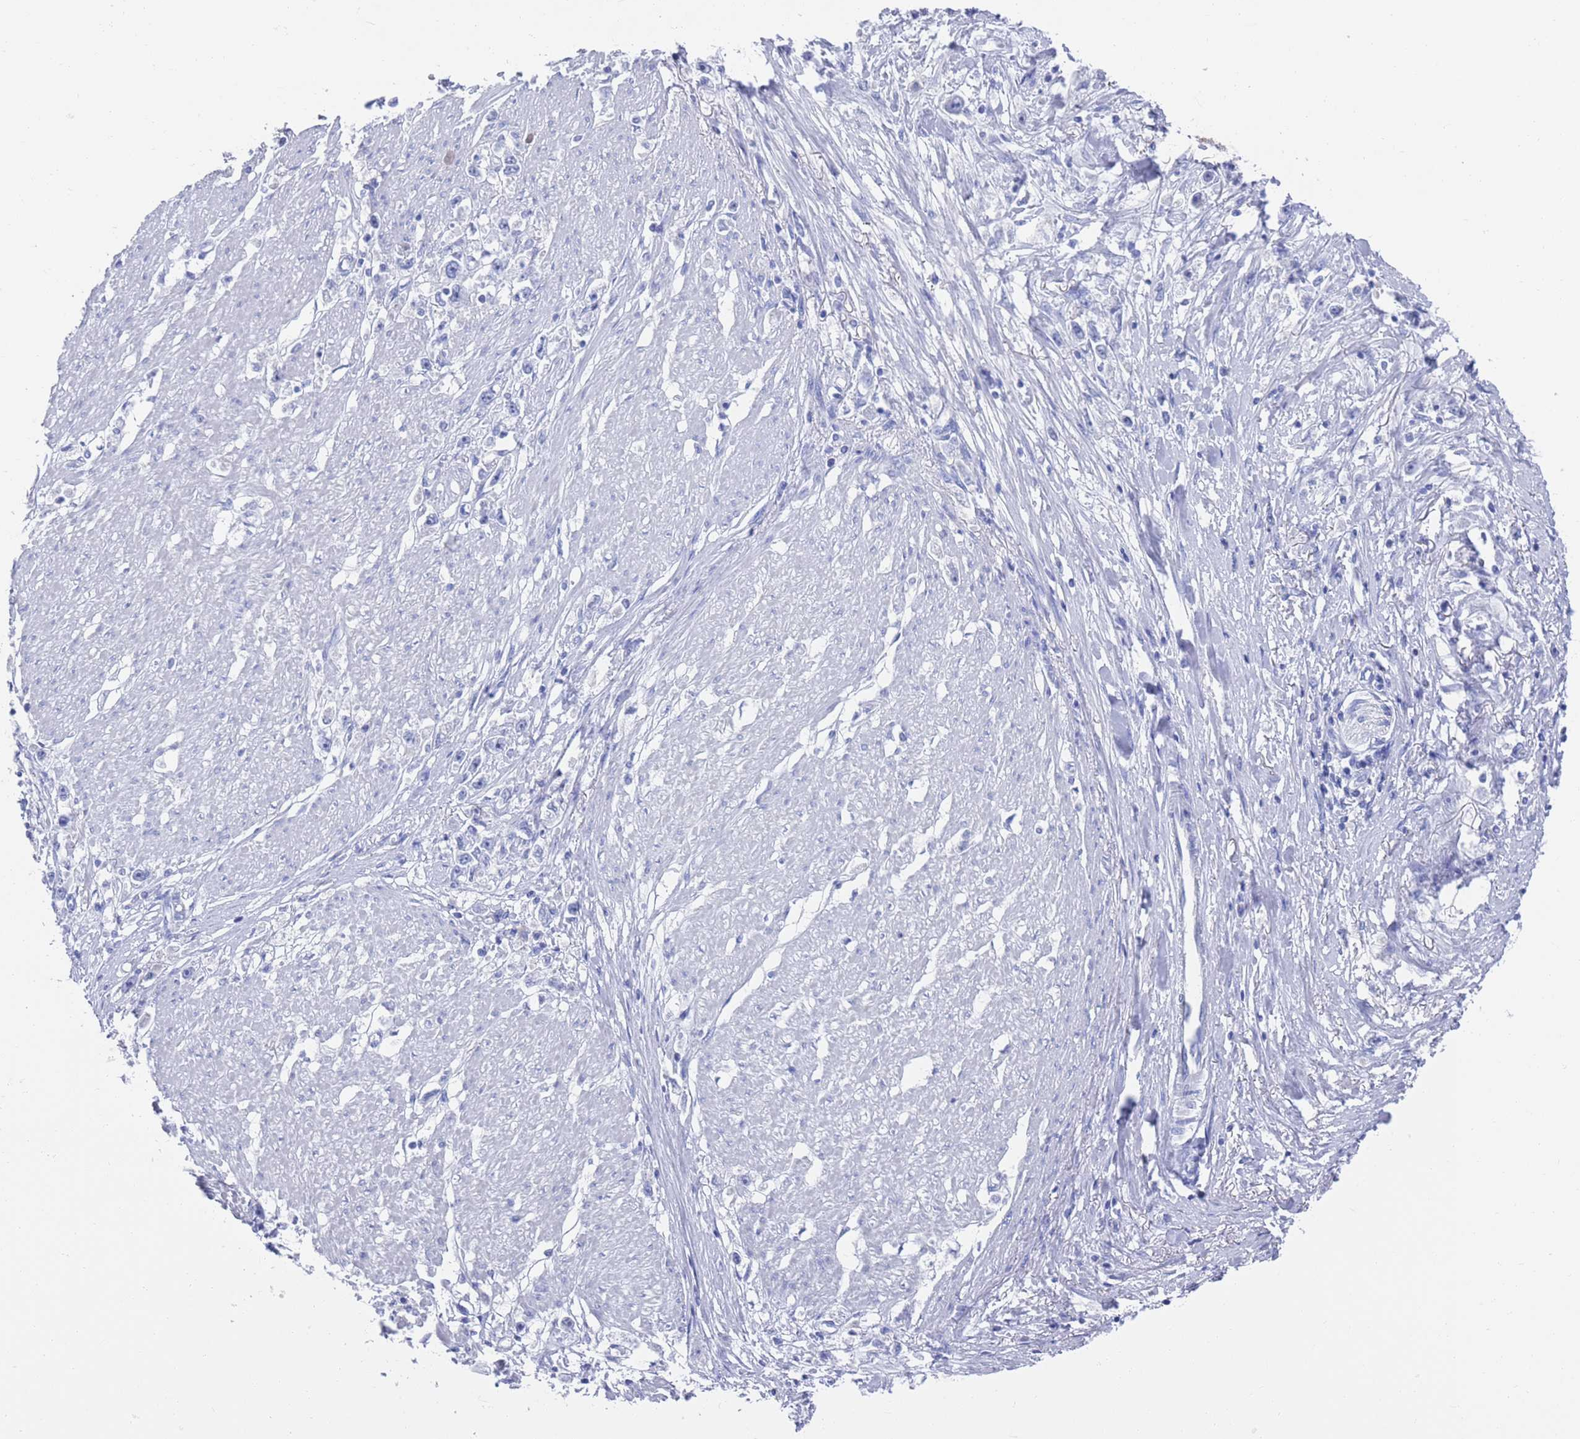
{"staining": {"intensity": "negative", "quantity": "none", "location": "none"}, "tissue": "stomach cancer", "cell_type": "Tumor cells", "image_type": "cancer", "snomed": [{"axis": "morphology", "description": "Adenocarcinoma, NOS"}, {"axis": "topography", "description": "Stomach"}], "caption": "DAB (3,3'-diaminobenzidine) immunohistochemical staining of human adenocarcinoma (stomach) exhibits no significant positivity in tumor cells.", "gene": "MTMR2", "patient": {"sex": "female", "age": 59}}